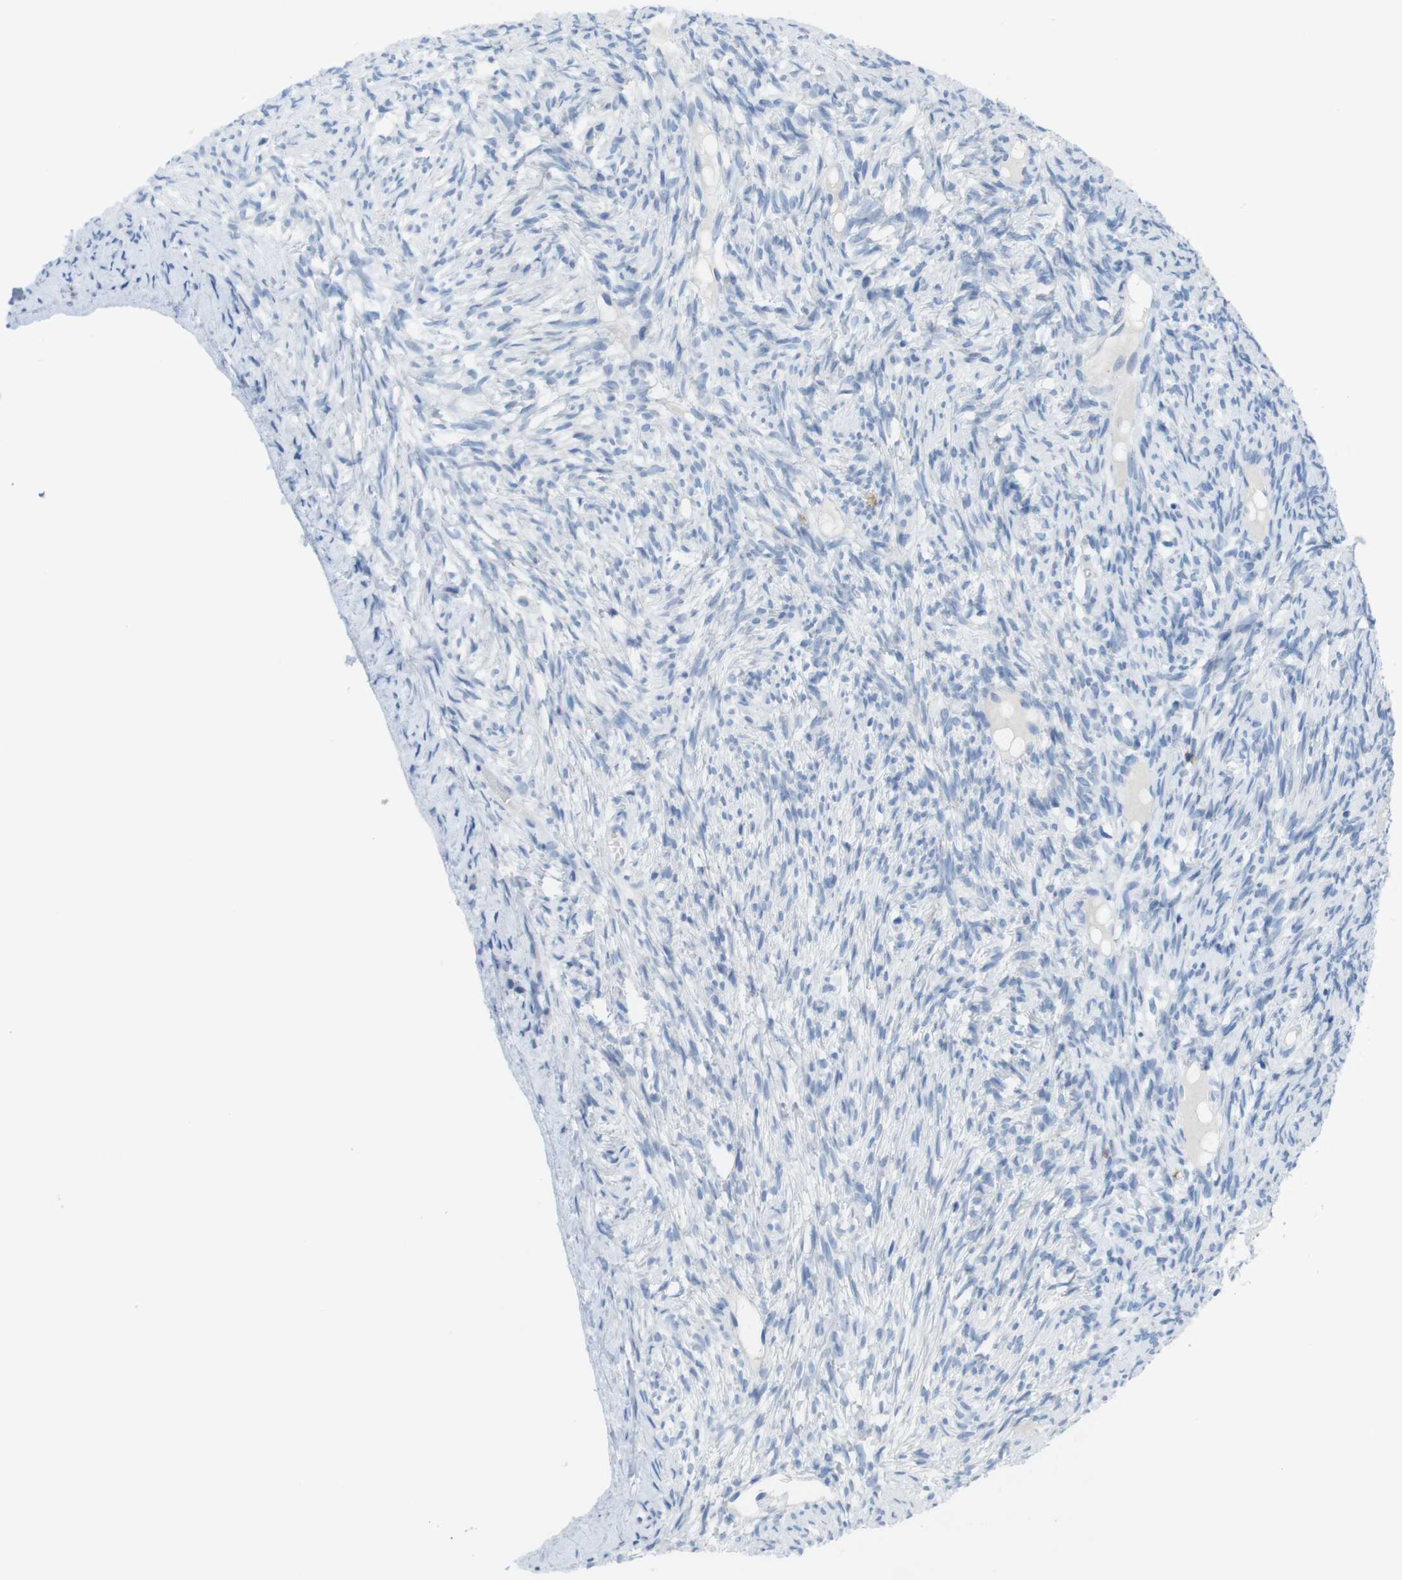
{"staining": {"intensity": "negative", "quantity": "none", "location": "none"}, "tissue": "ovary", "cell_type": "Ovarian stroma cells", "image_type": "normal", "snomed": [{"axis": "morphology", "description": "Normal tissue, NOS"}, {"axis": "topography", "description": "Ovary"}], "caption": "High magnification brightfield microscopy of benign ovary stained with DAB (3,3'-diaminobenzidine) (brown) and counterstained with hematoxylin (blue): ovarian stroma cells show no significant staining. The staining was performed using DAB (3,3'-diaminobenzidine) to visualize the protein expression in brown, while the nuclei were stained in blue with hematoxylin (Magnification: 20x).", "gene": "CD5", "patient": {"sex": "female", "age": 33}}